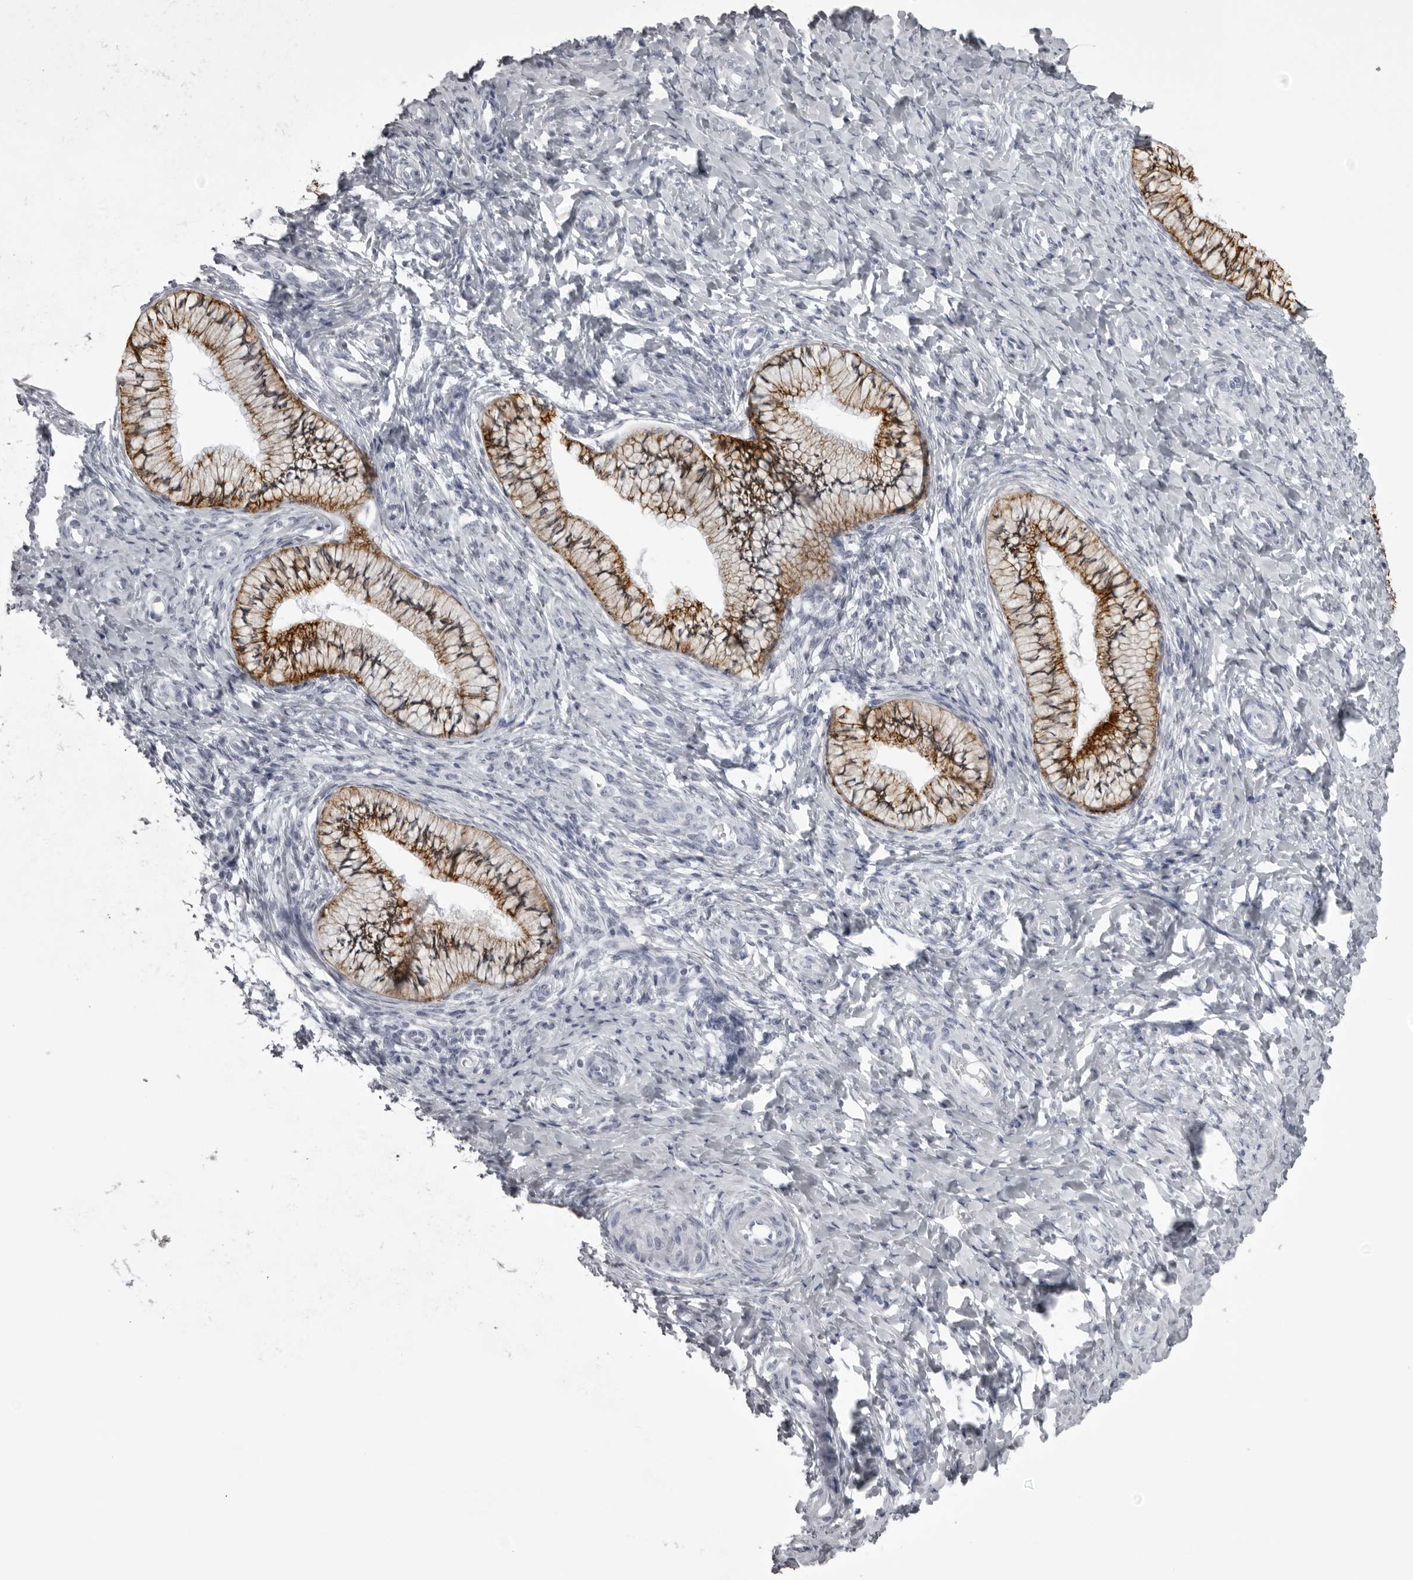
{"staining": {"intensity": "moderate", "quantity": ">75%", "location": "cytoplasmic/membranous"}, "tissue": "cervix", "cell_type": "Glandular cells", "image_type": "normal", "snomed": [{"axis": "morphology", "description": "Normal tissue, NOS"}, {"axis": "topography", "description": "Cervix"}], "caption": "Protein analysis of normal cervix demonstrates moderate cytoplasmic/membranous expression in approximately >75% of glandular cells. (DAB (3,3'-diaminobenzidine) = brown stain, brightfield microscopy at high magnification).", "gene": "UROD", "patient": {"sex": "female", "age": 36}}